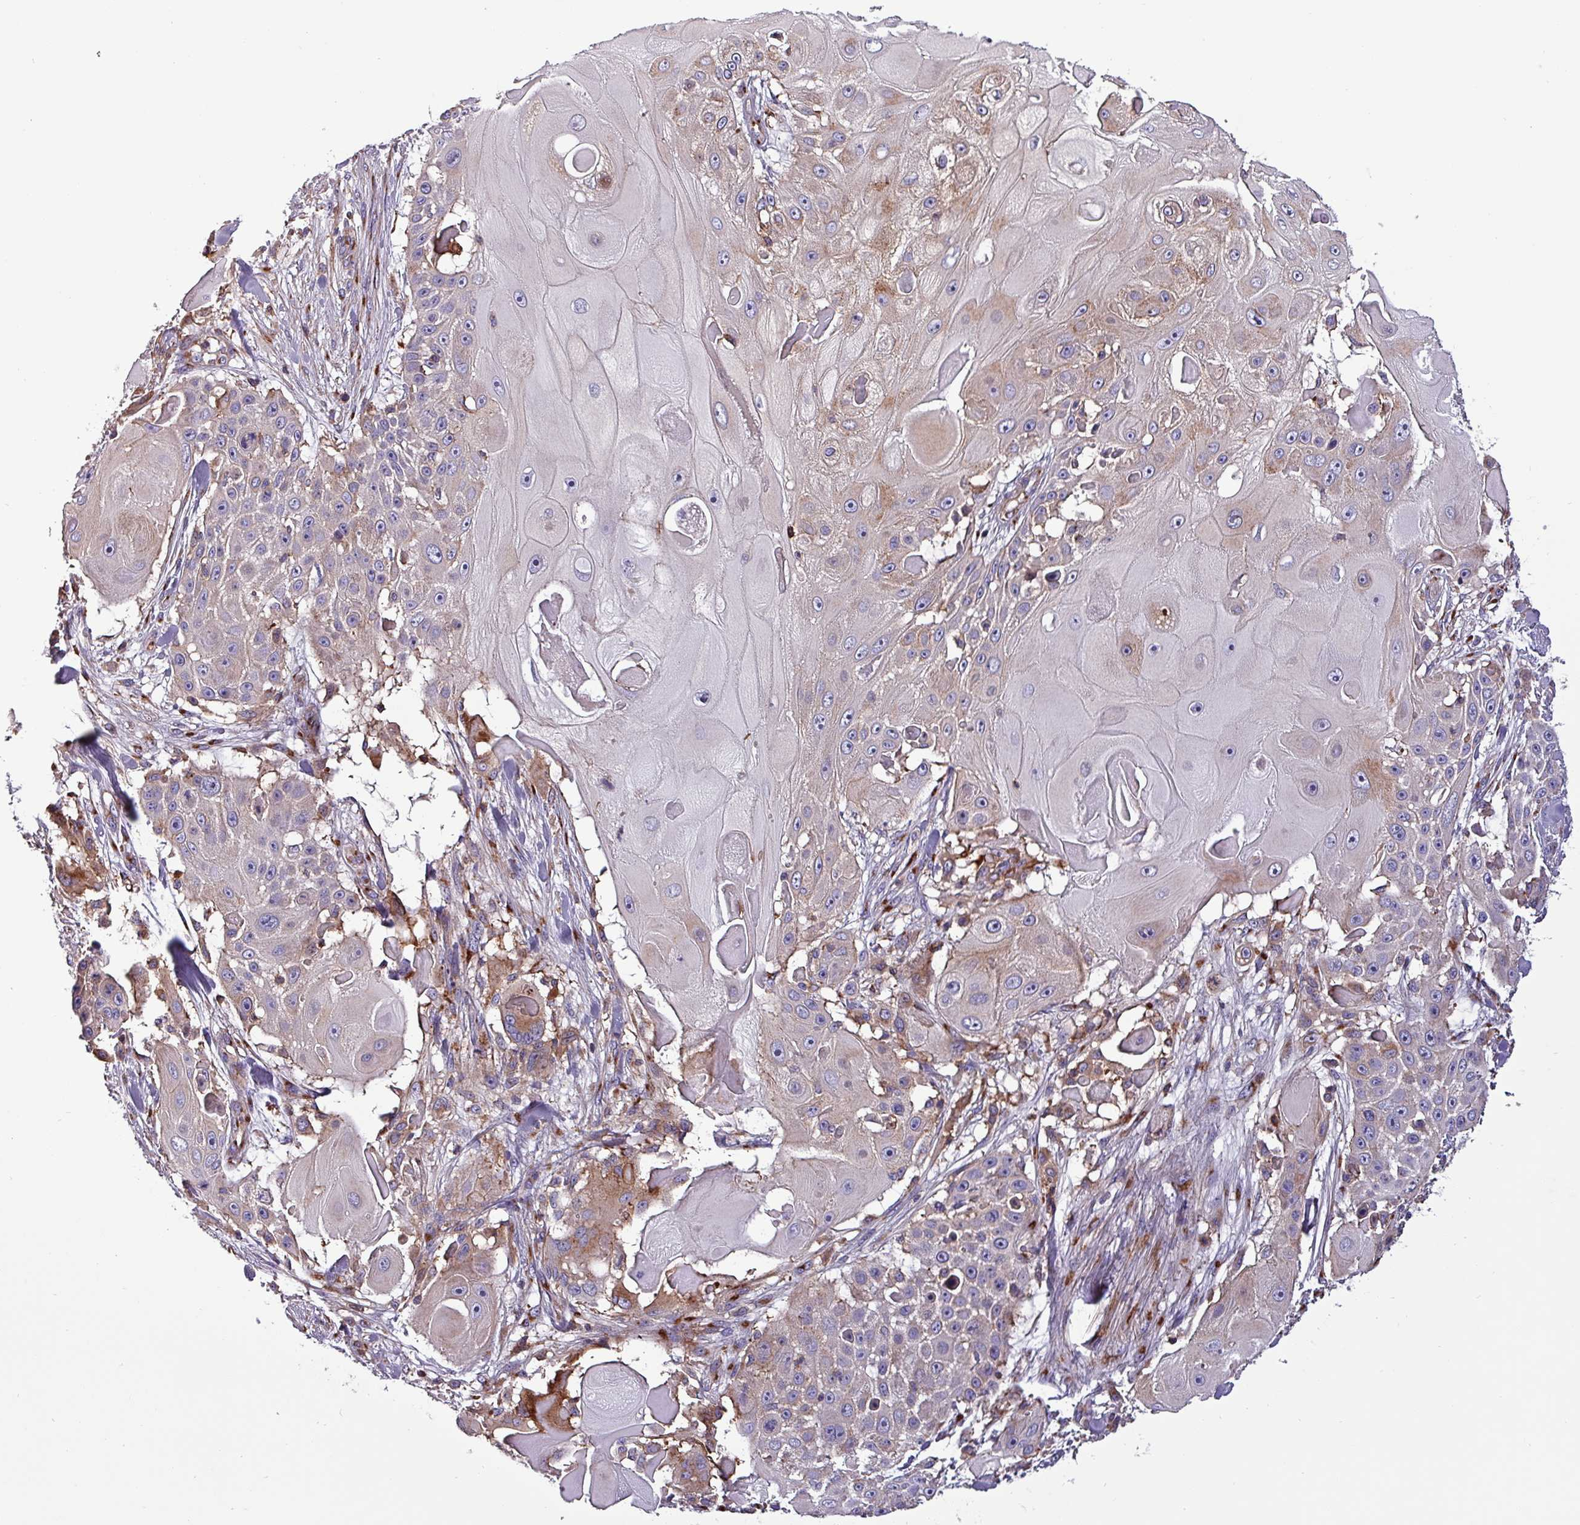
{"staining": {"intensity": "weak", "quantity": "<25%", "location": "cytoplasmic/membranous"}, "tissue": "skin cancer", "cell_type": "Tumor cells", "image_type": "cancer", "snomed": [{"axis": "morphology", "description": "Squamous cell carcinoma, NOS"}, {"axis": "topography", "description": "Skin"}], "caption": "Tumor cells show no significant expression in skin squamous cell carcinoma. (Stains: DAB (3,3'-diaminobenzidine) immunohistochemistry with hematoxylin counter stain, Microscopy: brightfield microscopy at high magnification).", "gene": "VAMP4", "patient": {"sex": "female", "age": 86}}